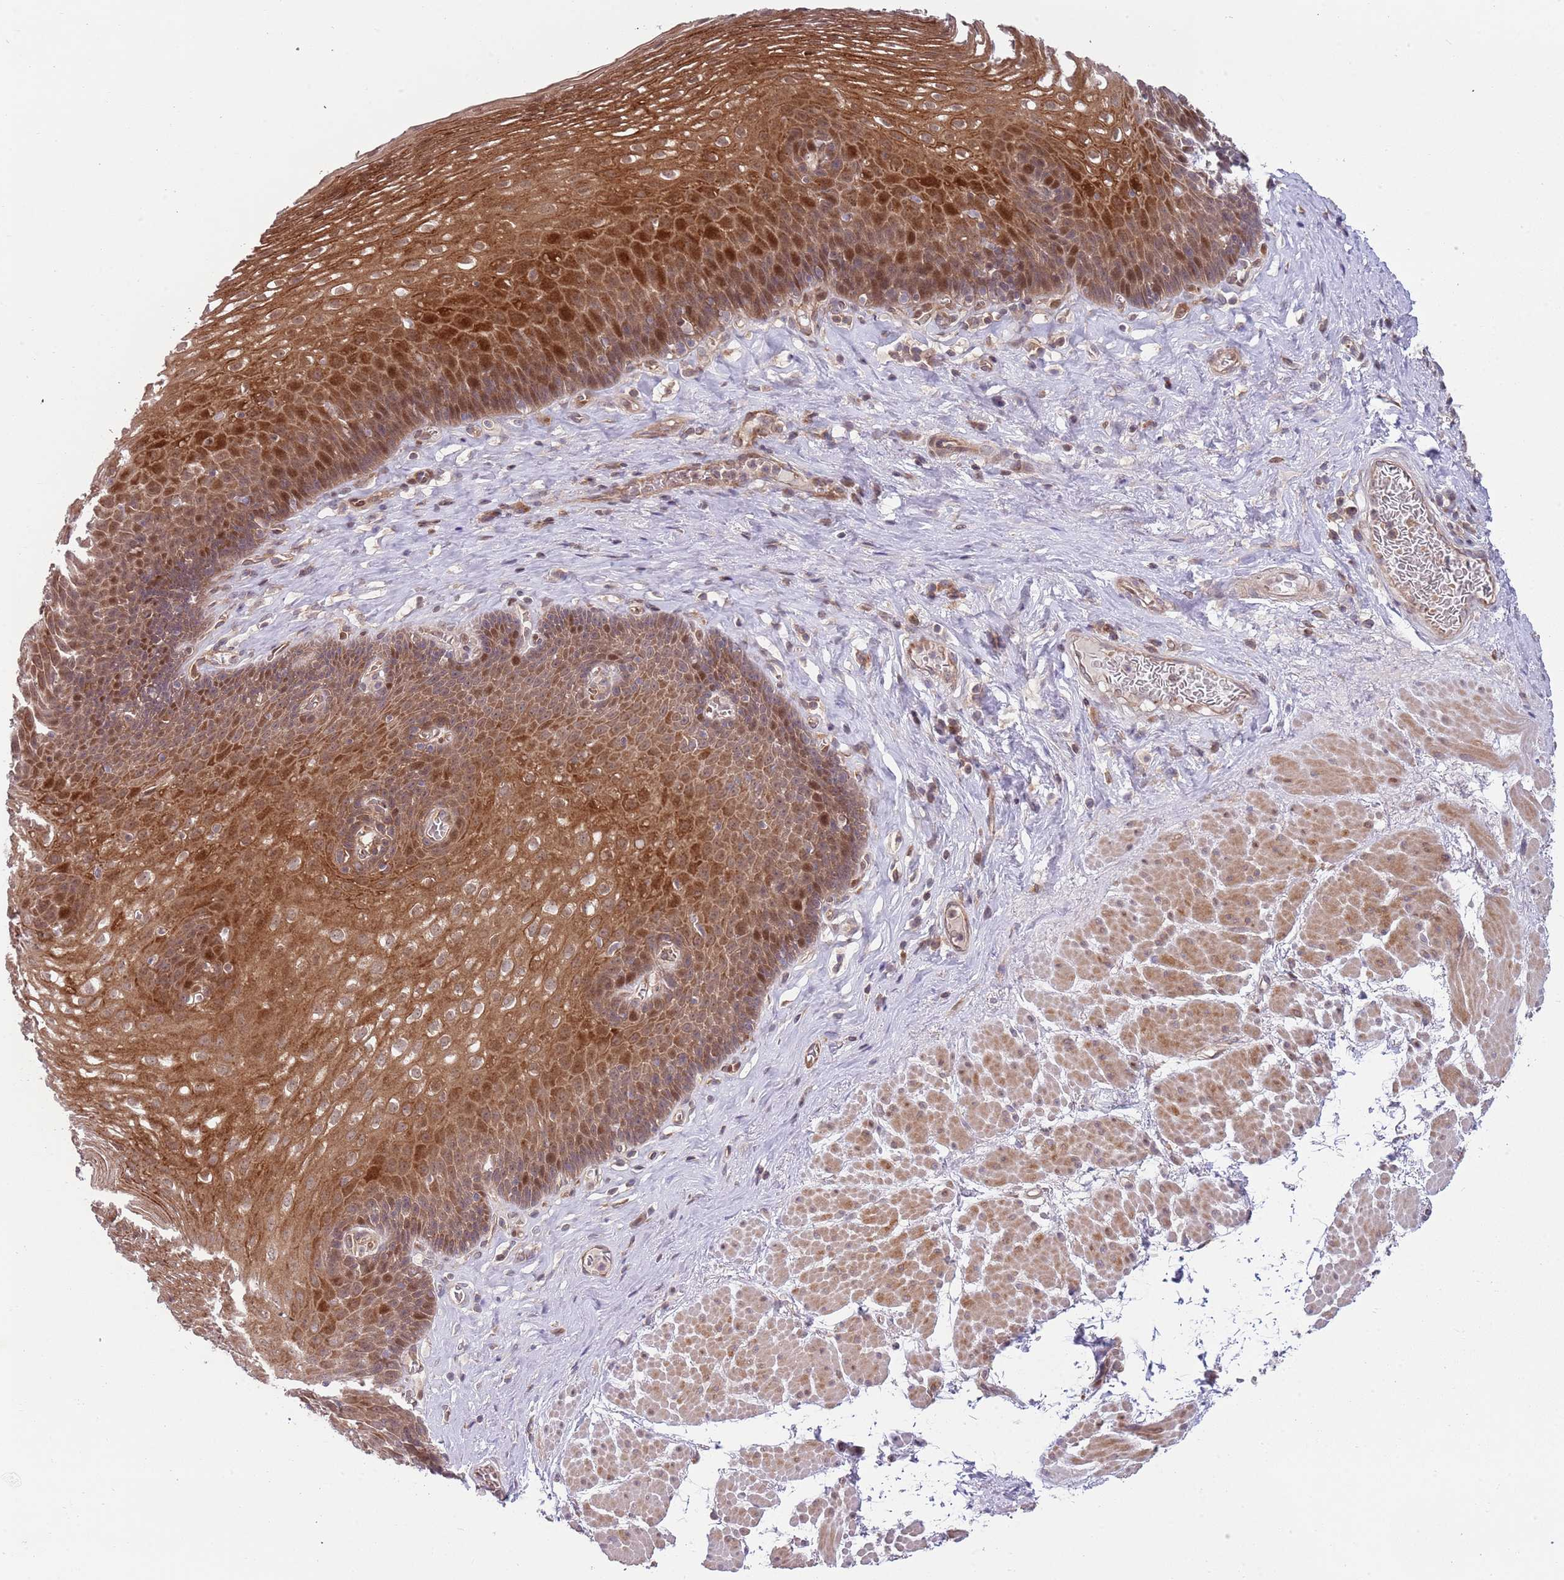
{"staining": {"intensity": "strong", "quantity": ">75%", "location": "cytoplasmic/membranous,nuclear"}, "tissue": "esophagus", "cell_type": "Squamous epithelial cells", "image_type": "normal", "snomed": [{"axis": "morphology", "description": "Normal tissue, NOS"}, {"axis": "topography", "description": "Esophagus"}], "caption": "Strong cytoplasmic/membranous,nuclear expression for a protein is seen in approximately >75% of squamous epithelial cells of normal esophagus using IHC.", "gene": "GGA1", "patient": {"sex": "female", "age": 66}}